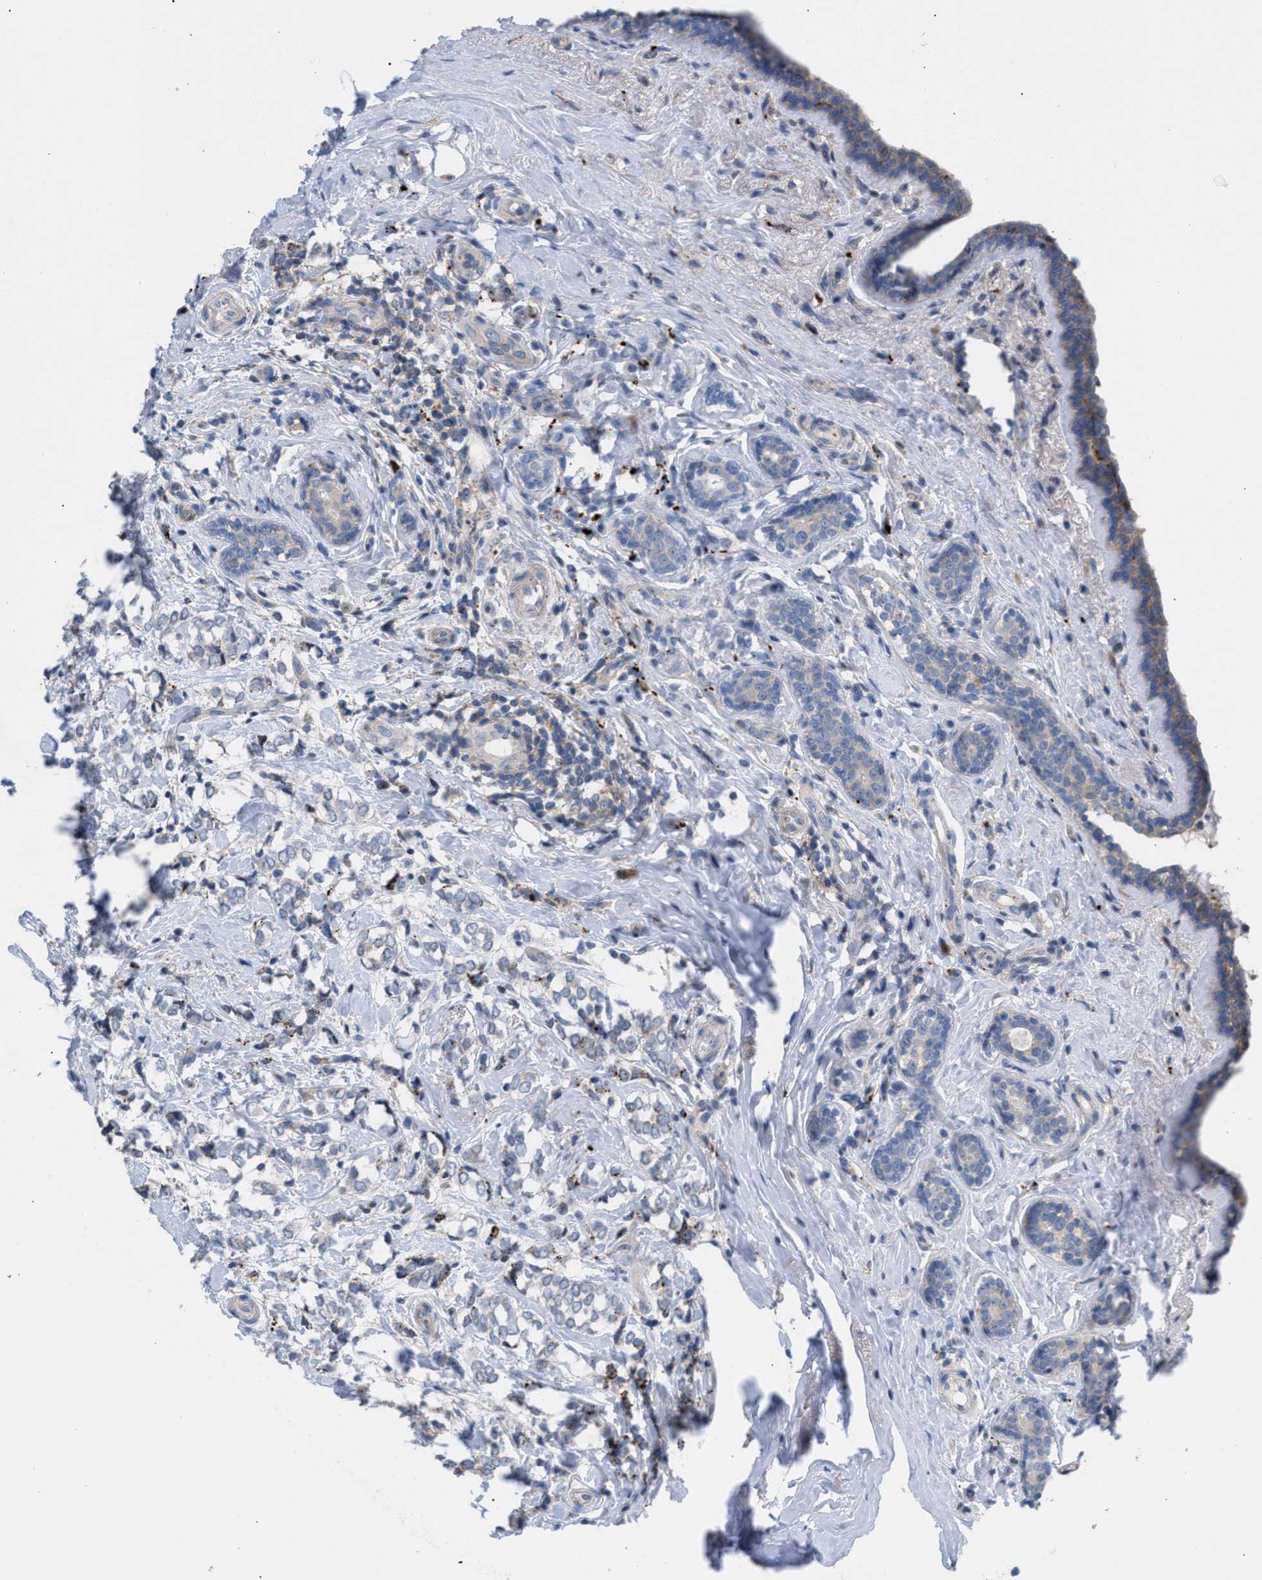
{"staining": {"intensity": "negative", "quantity": "none", "location": "none"}, "tissue": "breast cancer", "cell_type": "Tumor cells", "image_type": "cancer", "snomed": [{"axis": "morphology", "description": "Normal tissue, NOS"}, {"axis": "morphology", "description": "Lobular carcinoma"}, {"axis": "topography", "description": "Breast"}], "caption": "Lobular carcinoma (breast) was stained to show a protein in brown. There is no significant staining in tumor cells.", "gene": "MBTD1", "patient": {"sex": "female", "age": 47}}